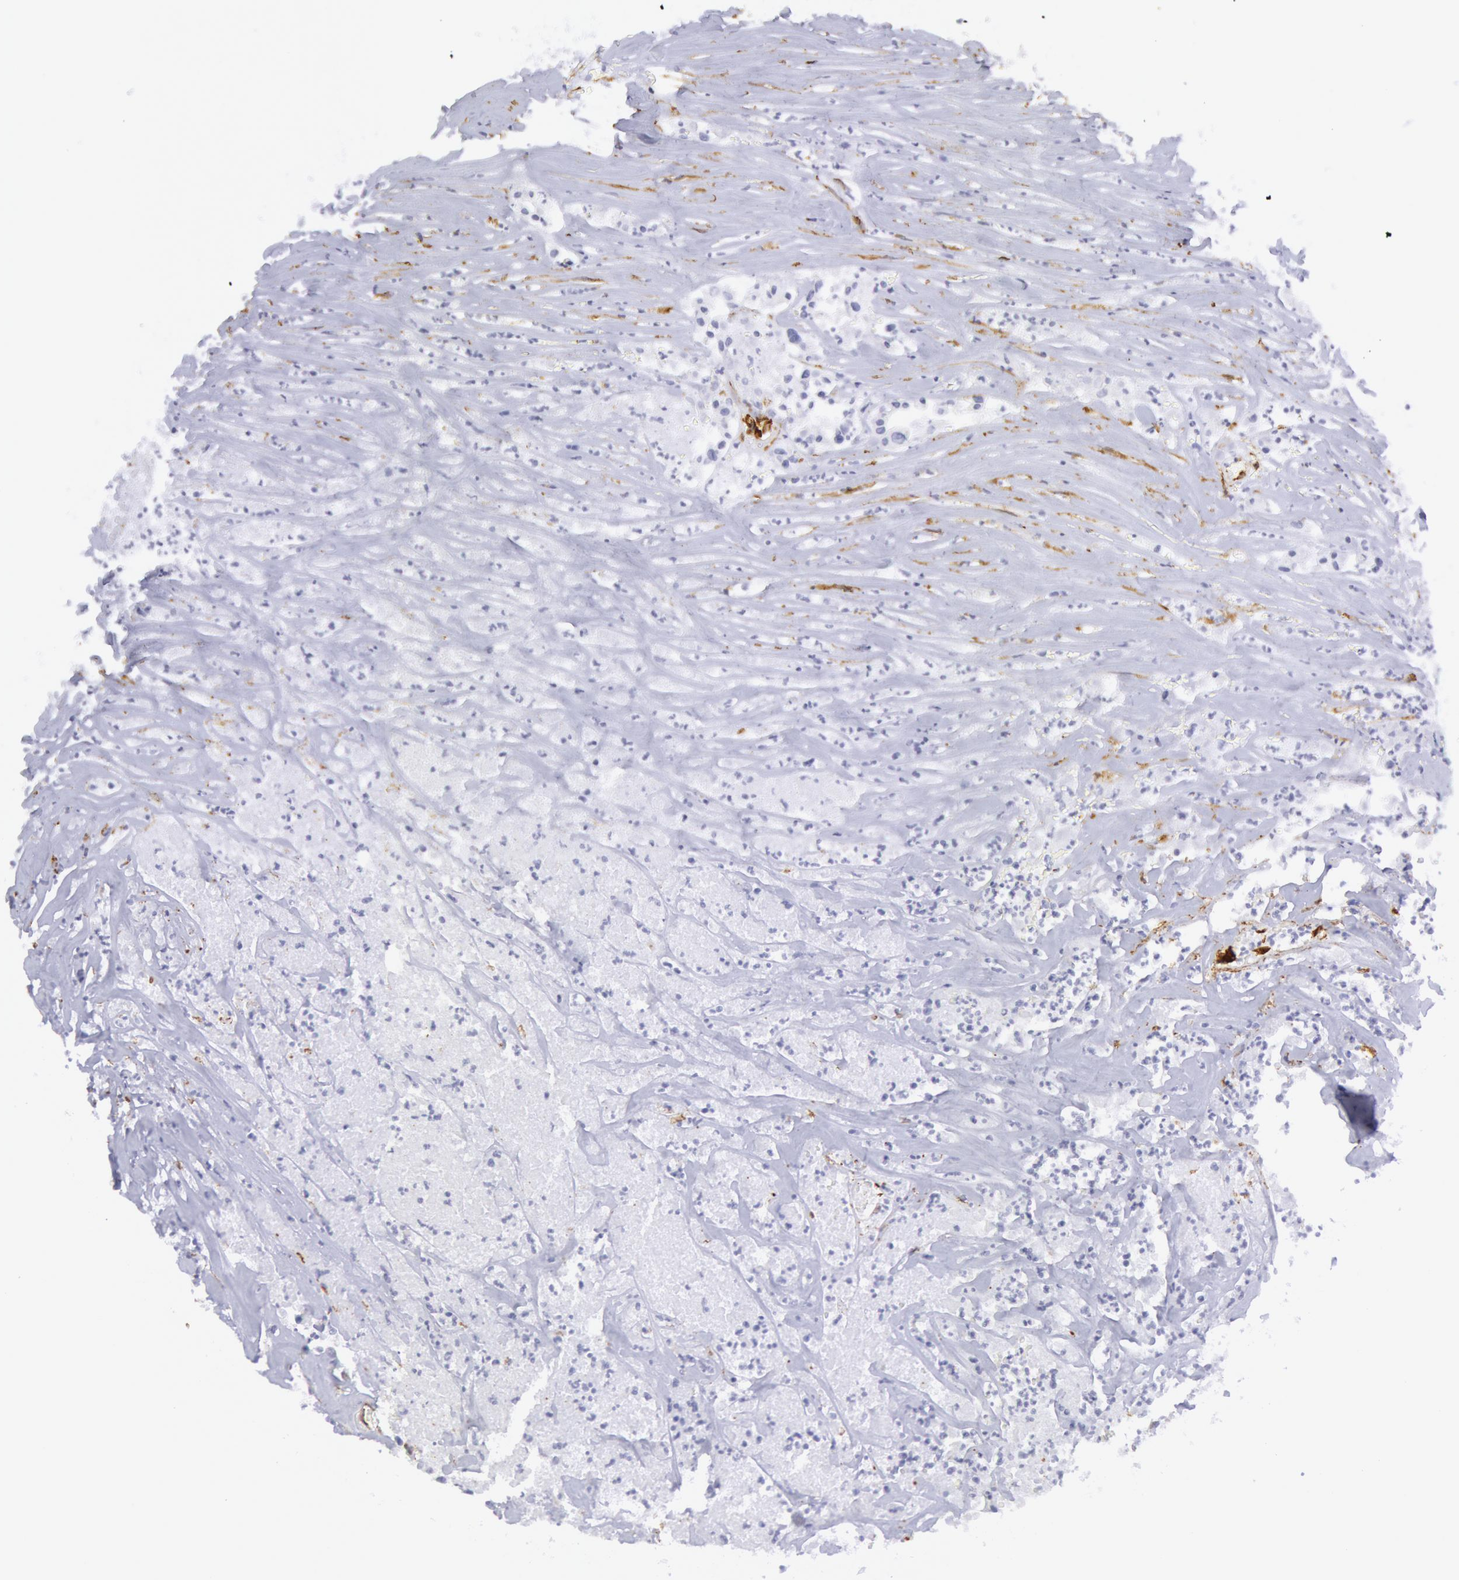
{"staining": {"intensity": "negative", "quantity": "none", "location": "none"}, "tissue": "colorectal cancer", "cell_type": "Tumor cells", "image_type": "cancer", "snomed": [{"axis": "morphology", "description": "Adenocarcinoma, NOS"}, {"axis": "topography", "description": "Colon"}], "caption": "The micrograph demonstrates no staining of tumor cells in adenocarcinoma (colorectal). Brightfield microscopy of immunohistochemistry (IHC) stained with DAB (3,3'-diaminobenzidine) (brown) and hematoxylin (blue), captured at high magnification.", "gene": "CDH13", "patient": {"sex": "female", "age": 70}}